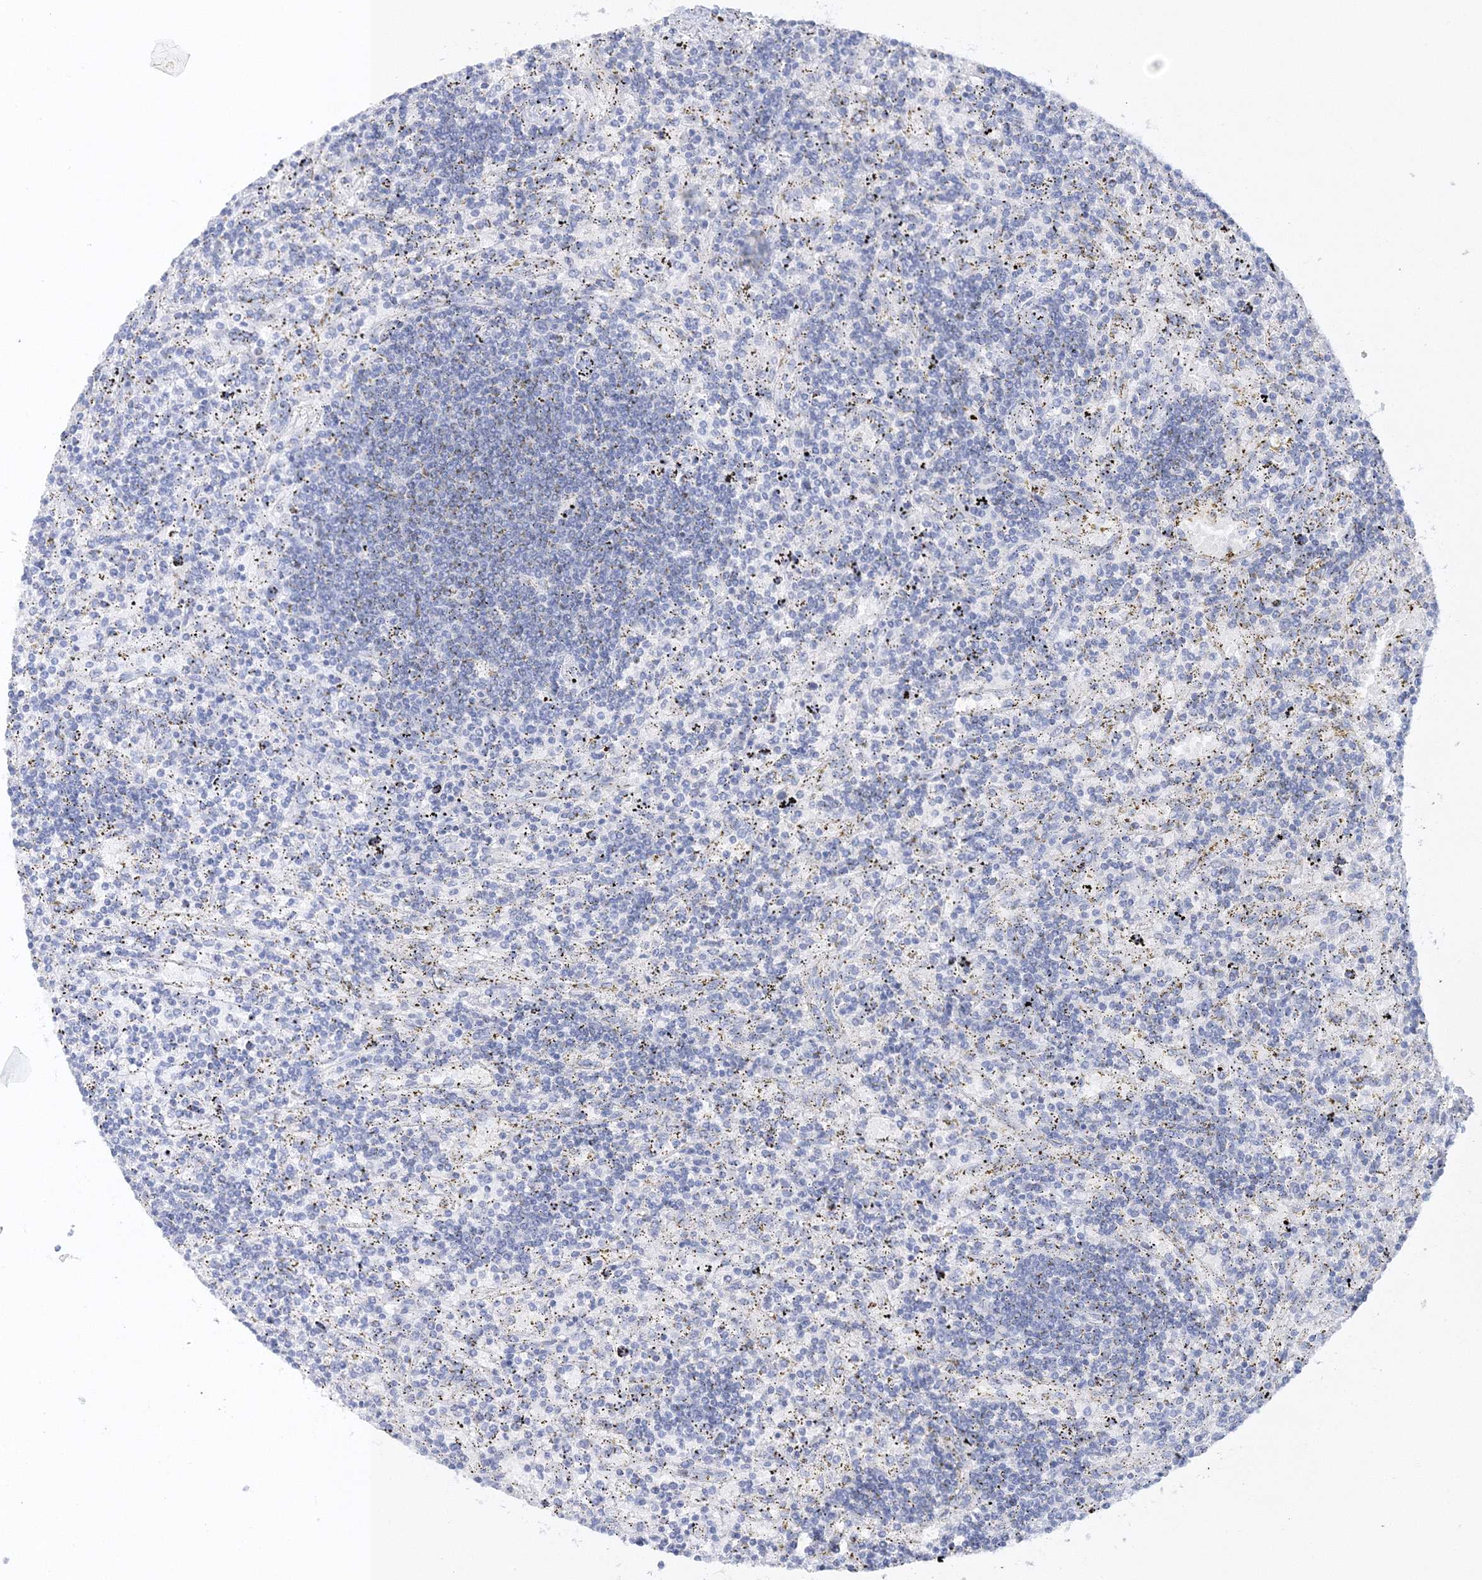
{"staining": {"intensity": "negative", "quantity": "none", "location": "none"}, "tissue": "lymphoma", "cell_type": "Tumor cells", "image_type": "cancer", "snomed": [{"axis": "morphology", "description": "Malignant lymphoma, non-Hodgkin's type, Low grade"}, {"axis": "topography", "description": "Spleen"}], "caption": "Tumor cells are negative for brown protein staining in low-grade malignant lymphoma, non-Hodgkin's type.", "gene": "MYOZ2", "patient": {"sex": "male", "age": 76}}